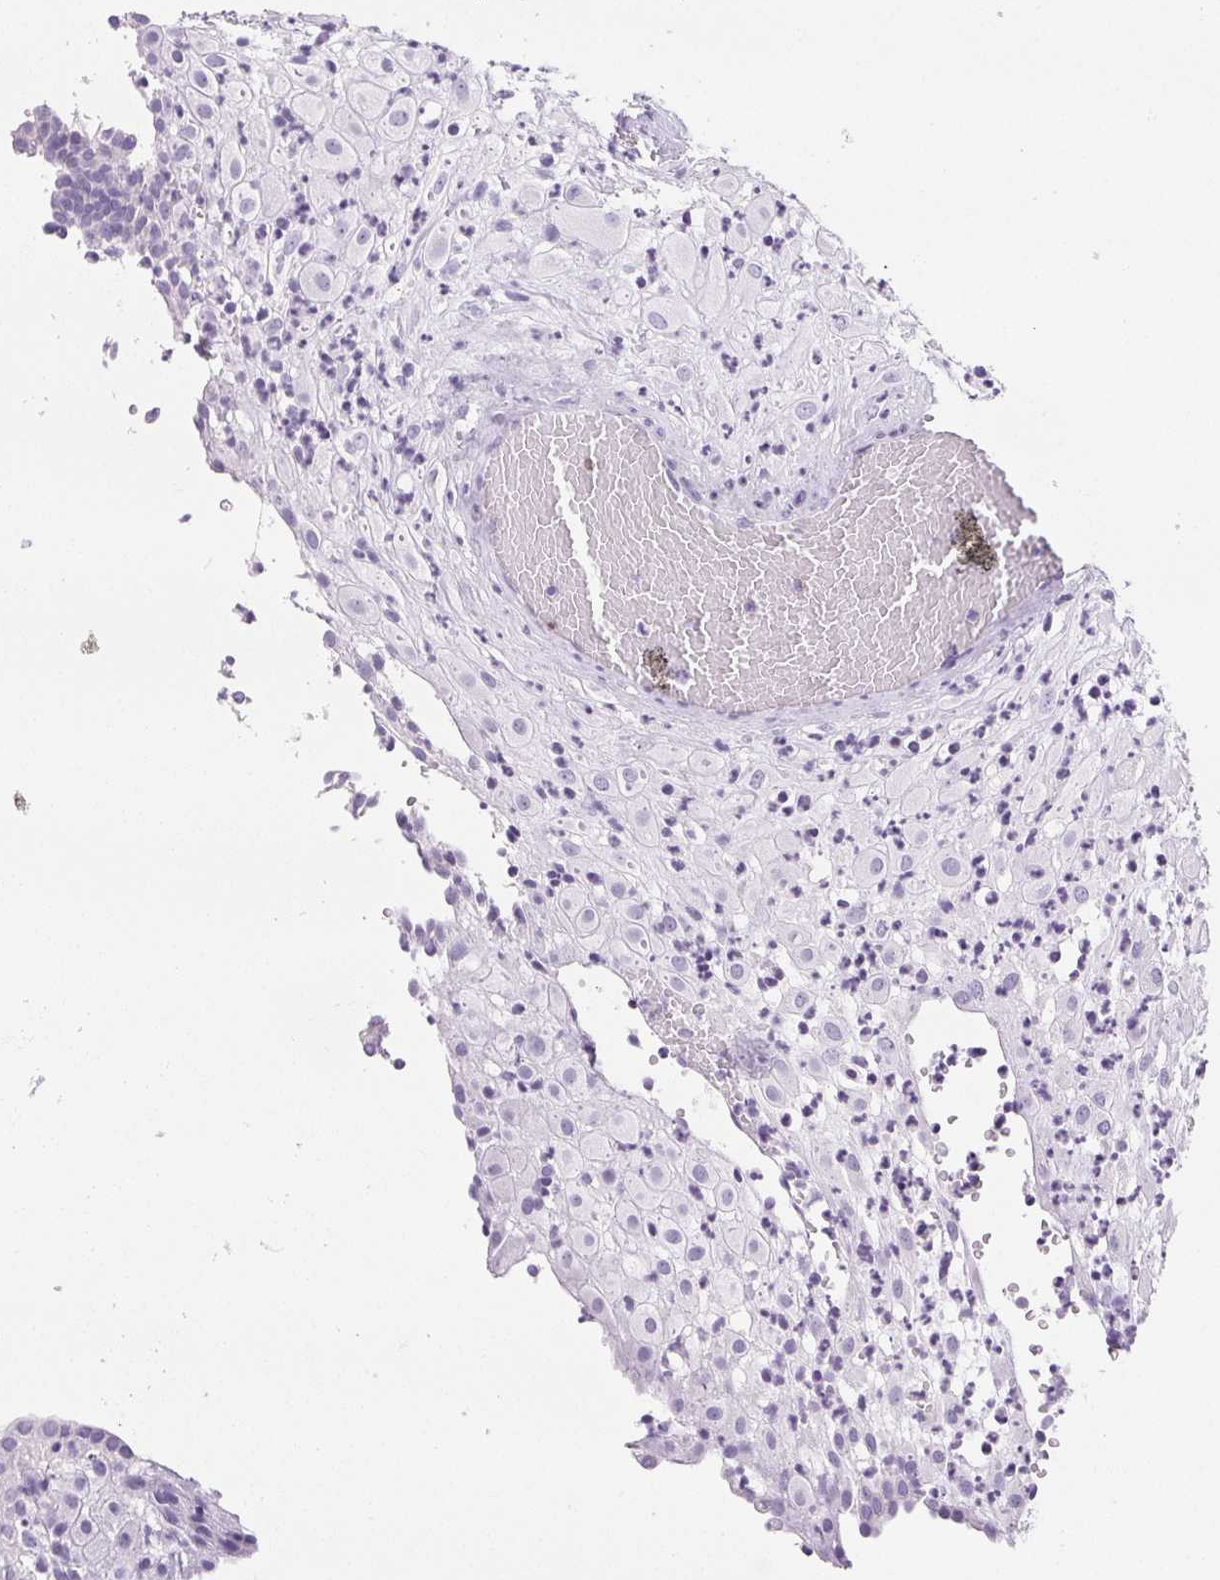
{"staining": {"intensity": "negative", "quantity": "none", "location": "none"}, "tissue": "placenta", "cell_type": "Decidual cells", "image_type": "normal", "snomed": [{"axis": "morphology", "description": "Normal tissue, NOS"}, {"axis": "topography", "description": "Placenta"}], "caption": "High power microscopy photomicrograph of an immunohistochemistry histopathology image of benign placenta, revealing no significant positivity in decidual cells.", "gene": "BEND2", "patient": {"sex": "female", "age": 24}}